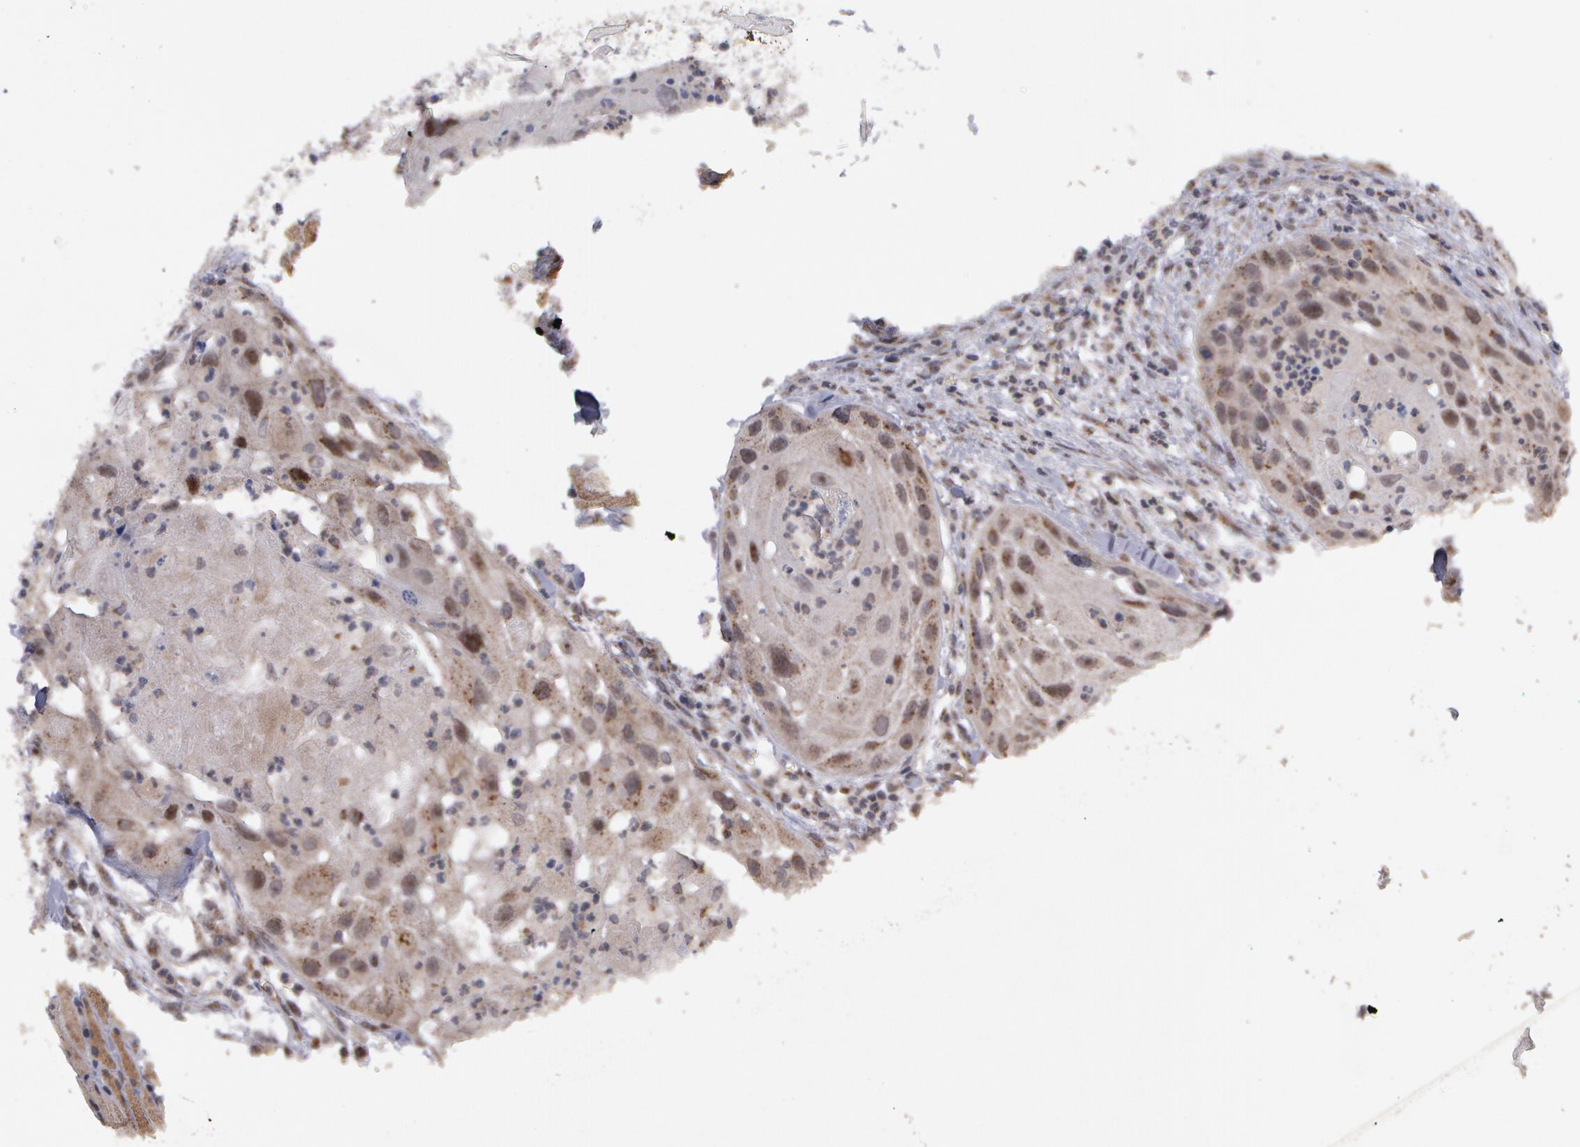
{"staining": {"intensity": "weak", "quantity": "25%-75%", "location": "cytoplasmic/membranous,nuclear"}, "tissue": "head and neck cancer", "cell_type": "Tumor cells", "image_type": "cancer", "snomed": [{"axis": "morphology", "description": "Squamous cell carcinoma, NOS"}, {"axis": "topography", "description": "Head-Neck"}], "caption": "Tumor cells display low levels of weak cytoplasmic/membranous and nuclear expression in approximately 25%-75% of cells in human squamous cell carcinoma (head and neck).", "gene": "STX5", "patient": {"sex": "male", "age": 64}}